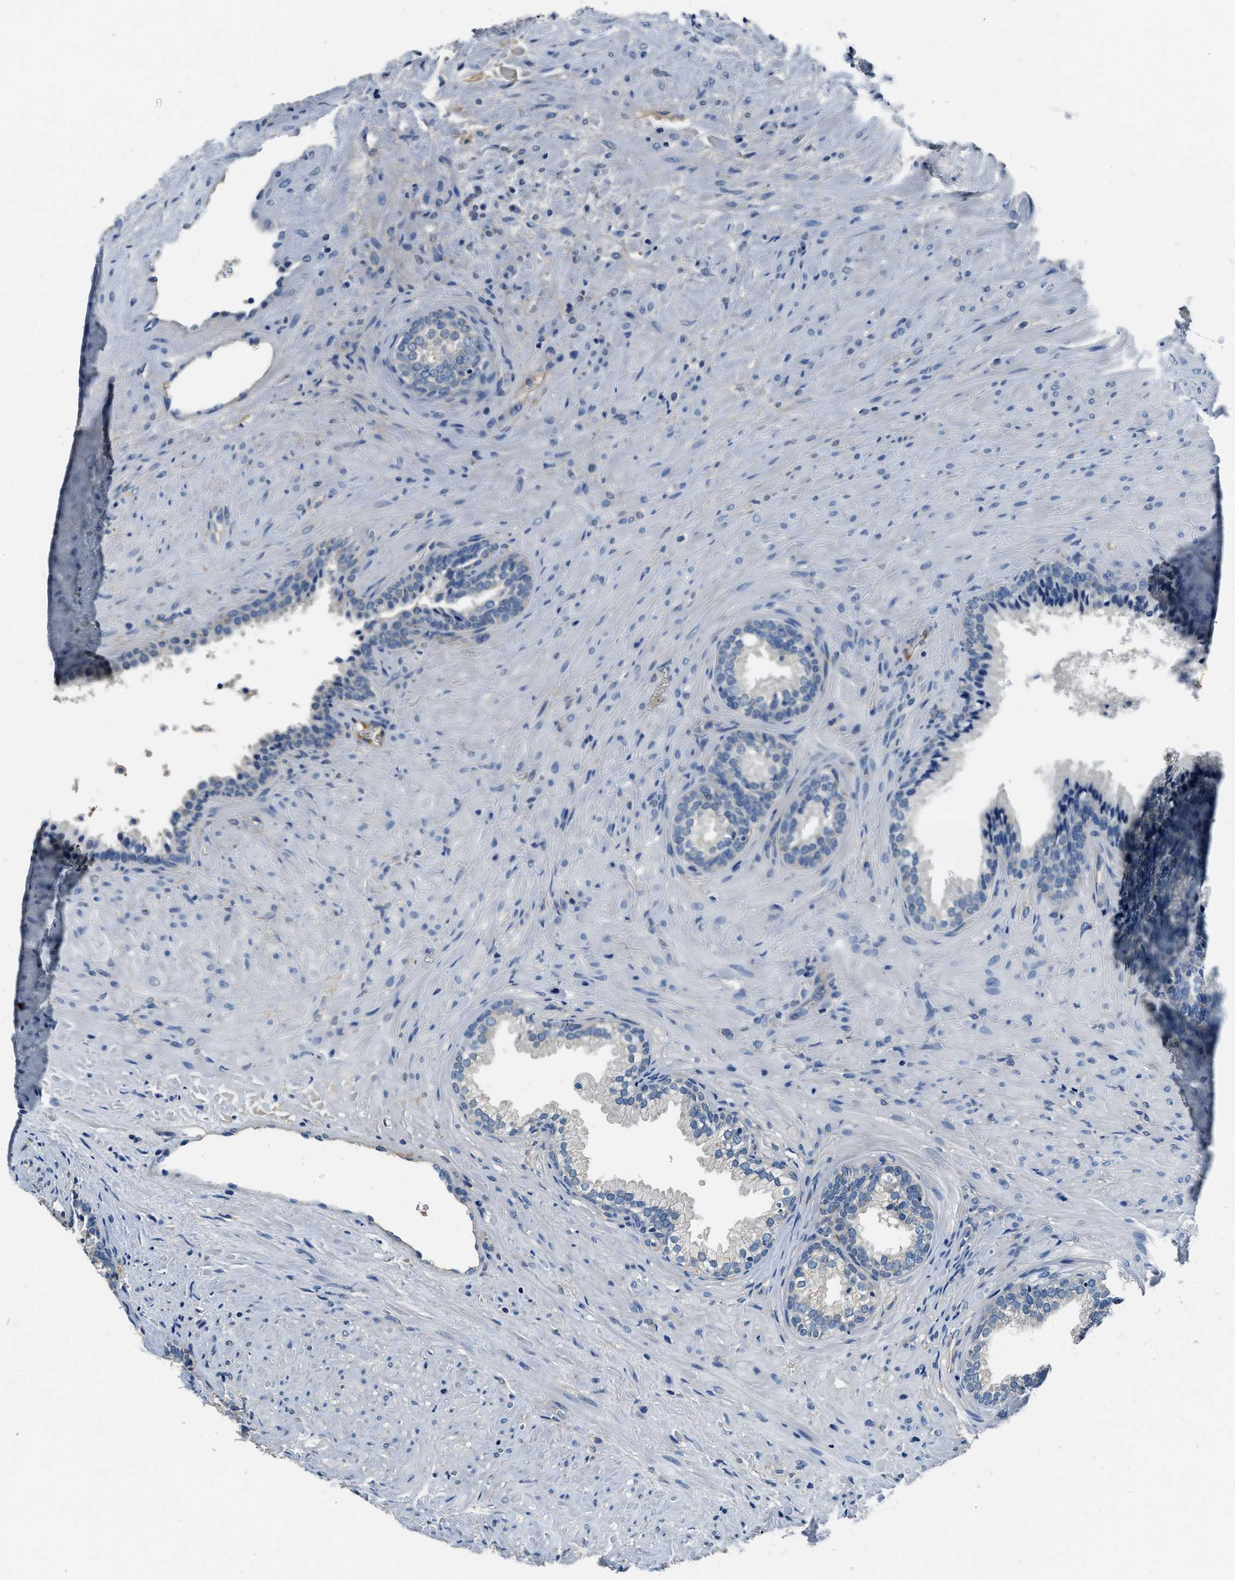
{"staining": {"intensity": "negative", "quantity": "none", "location": "none"}, "tissue": "prostate", "cell_type": "Glandular cells", "image_type": "normal", "snomed": [{"axis": "morphology", "description": "Normal tissue, NOS"}, {"axis": "topography", "description": "Prostate"}], "caption": "The photomicrograph demonstrates no staining of glandular cells in benign prostate.", "gene": "TMEM186", "patient": {"sex": "male", "age": 76}}